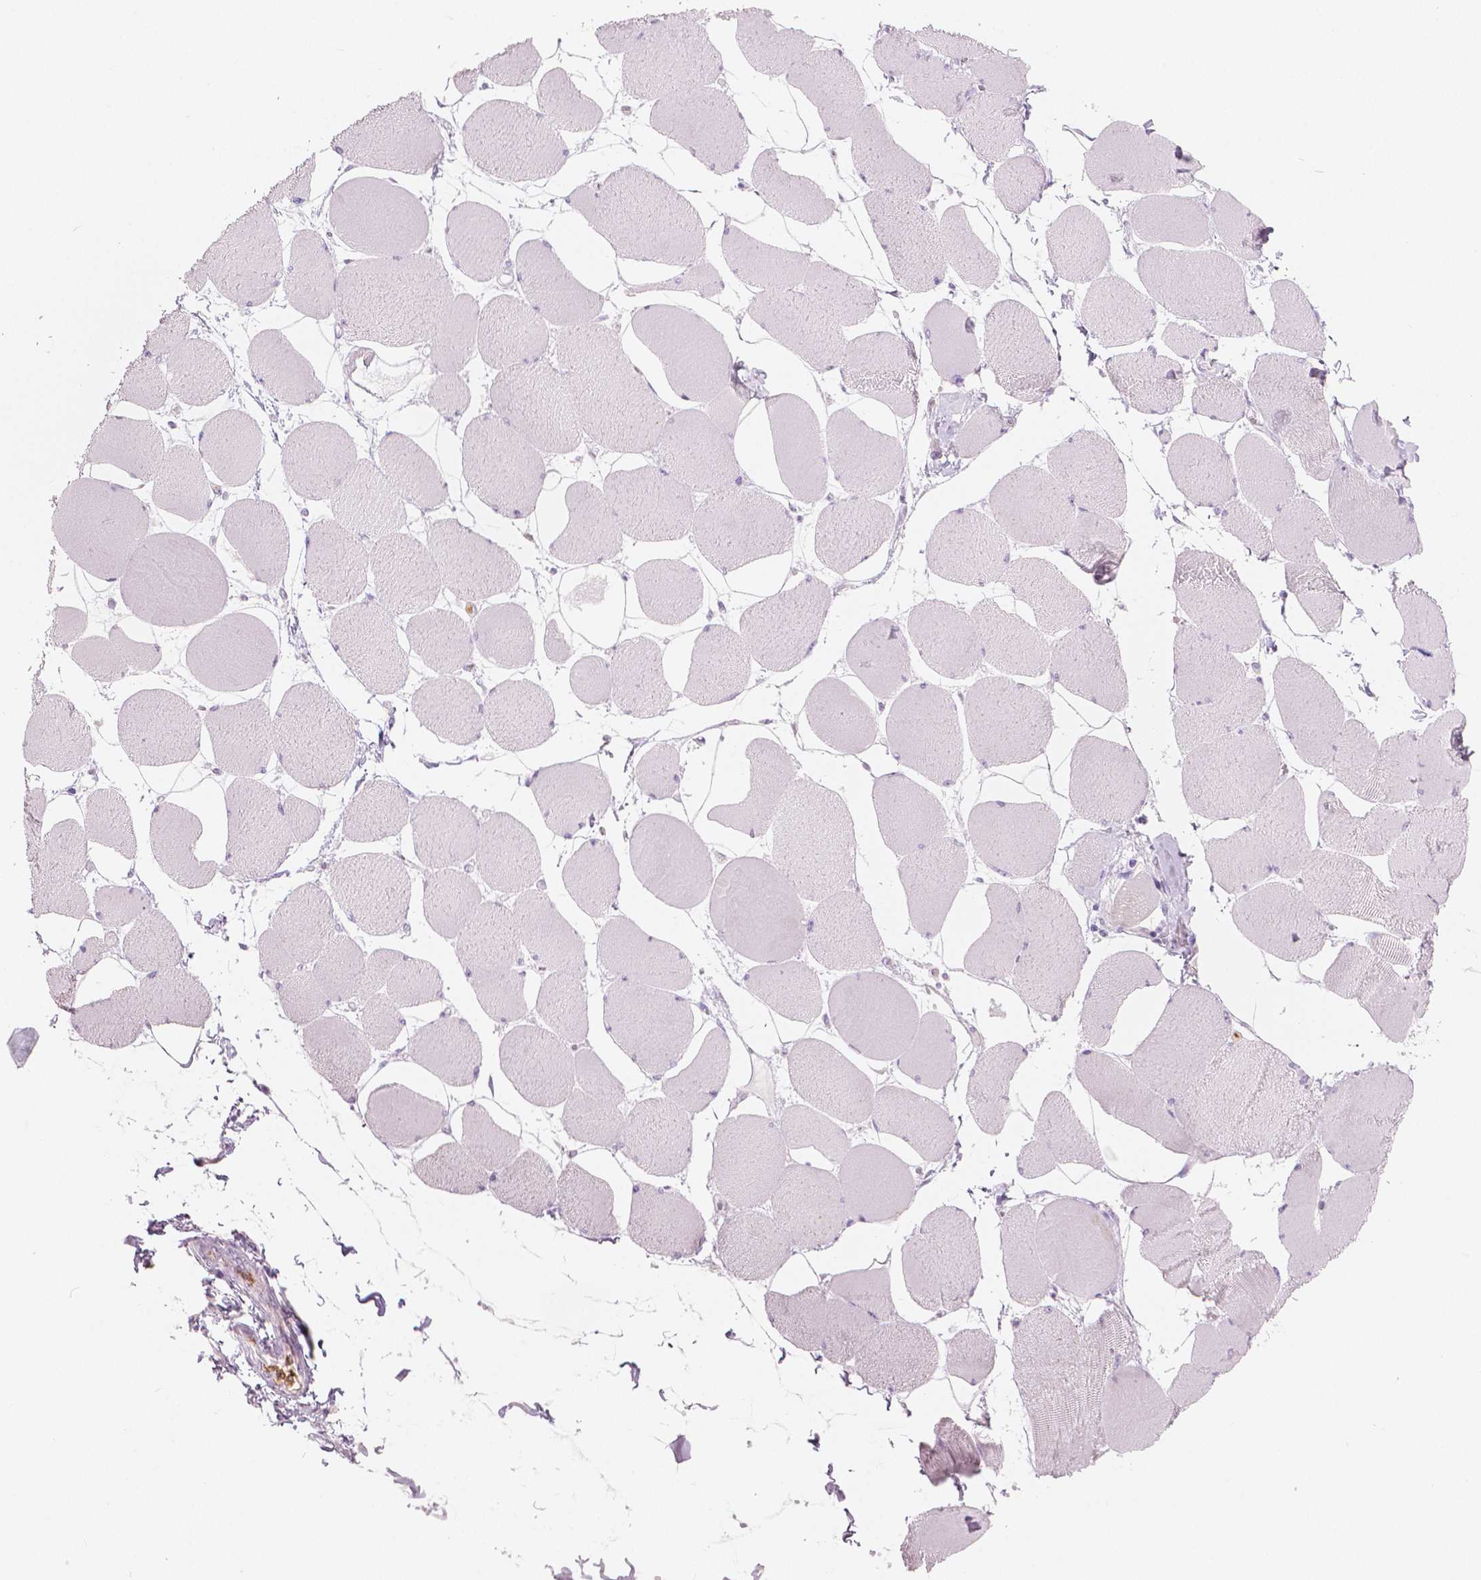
{"staining": {"intensity": "negative", "quantity": "none", "location": "none"}, "tissue": "skeletal muscle", "cell_type": "Myocytes", "image_type": "normal", "snomed": [{"axis": "morphology", "description": "Normal tissue, NOS"}, {"axis": "topography", "description": "Skeletal muscle"}], "caption": "There is no significant staining in myocytes of skeletal muscle. (Stains: DAB (3,3'-diaminobenzidine) immunohistochemistry (IHC) with hematoxylin counter stain, Microscopy: brightfield microscopy at high magnification).", "gene": "CXCR2", "patient": {"sex": "female", "age": 75}}